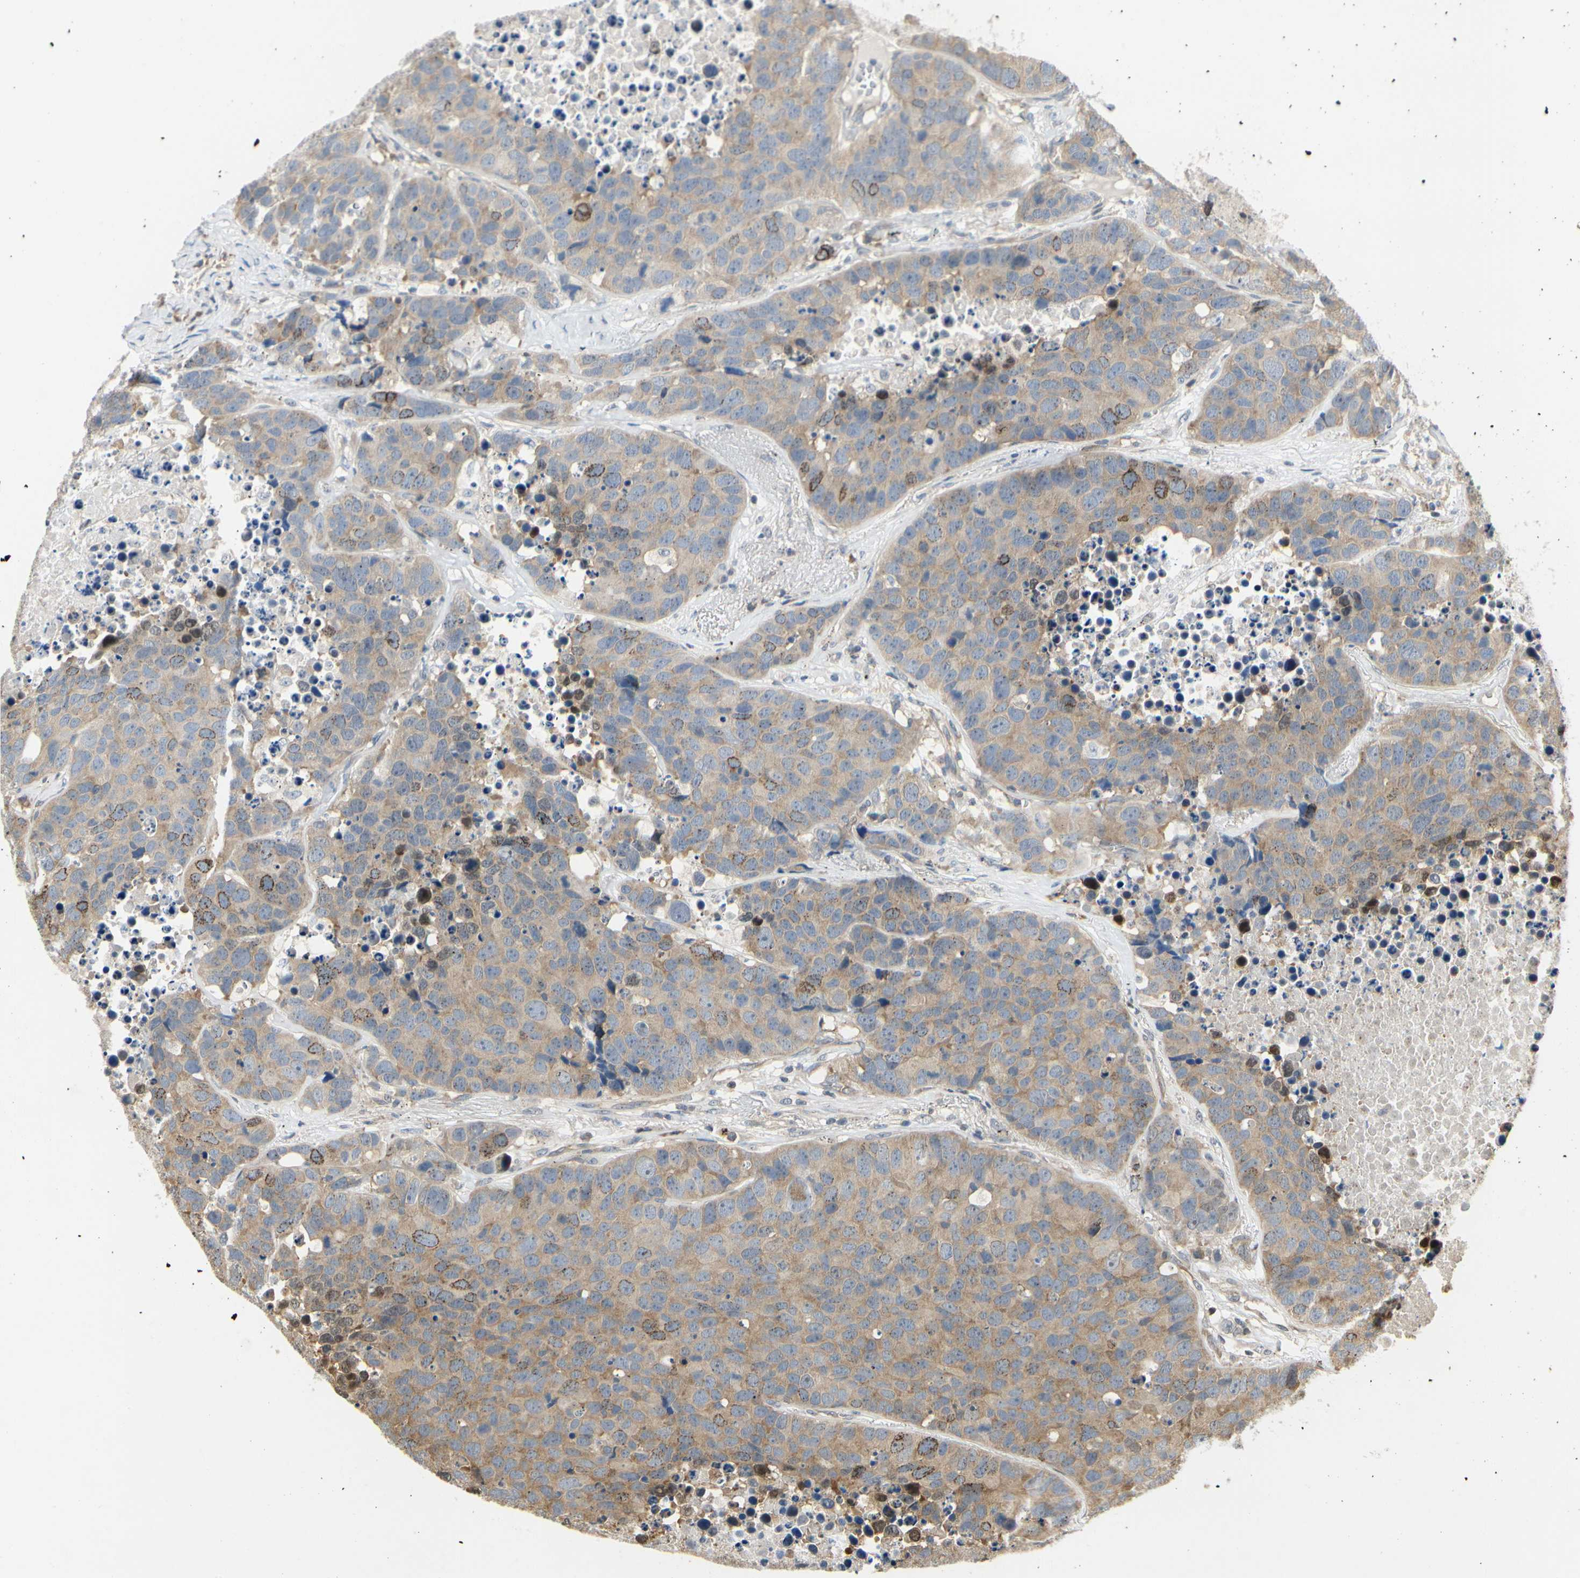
{"staining": {"intensity": "weak", "quantity": ">75%", "location": "cytoplasmic/membranous"}, "tissue": "carcinoid", "cell_type": "Tumor cells", "image_type": "cancer", "snomed": [{"axis": "morphology", "description": "Carcinoid, malignant, NOS"}, {"axis": "topography", "description": "Lung"}], "caption": "An immunohistochemistry micrograph of tumor tissue is shown. Protein staining in brown shows weak cytoplasmic/membranous positivity in carcinoid (malignant) within tumor cells. (DAB IHC with brightfield microscopy, high magnification).", "gene": "EIF1AX", "patient": {"sex": "male", "age": 60}}